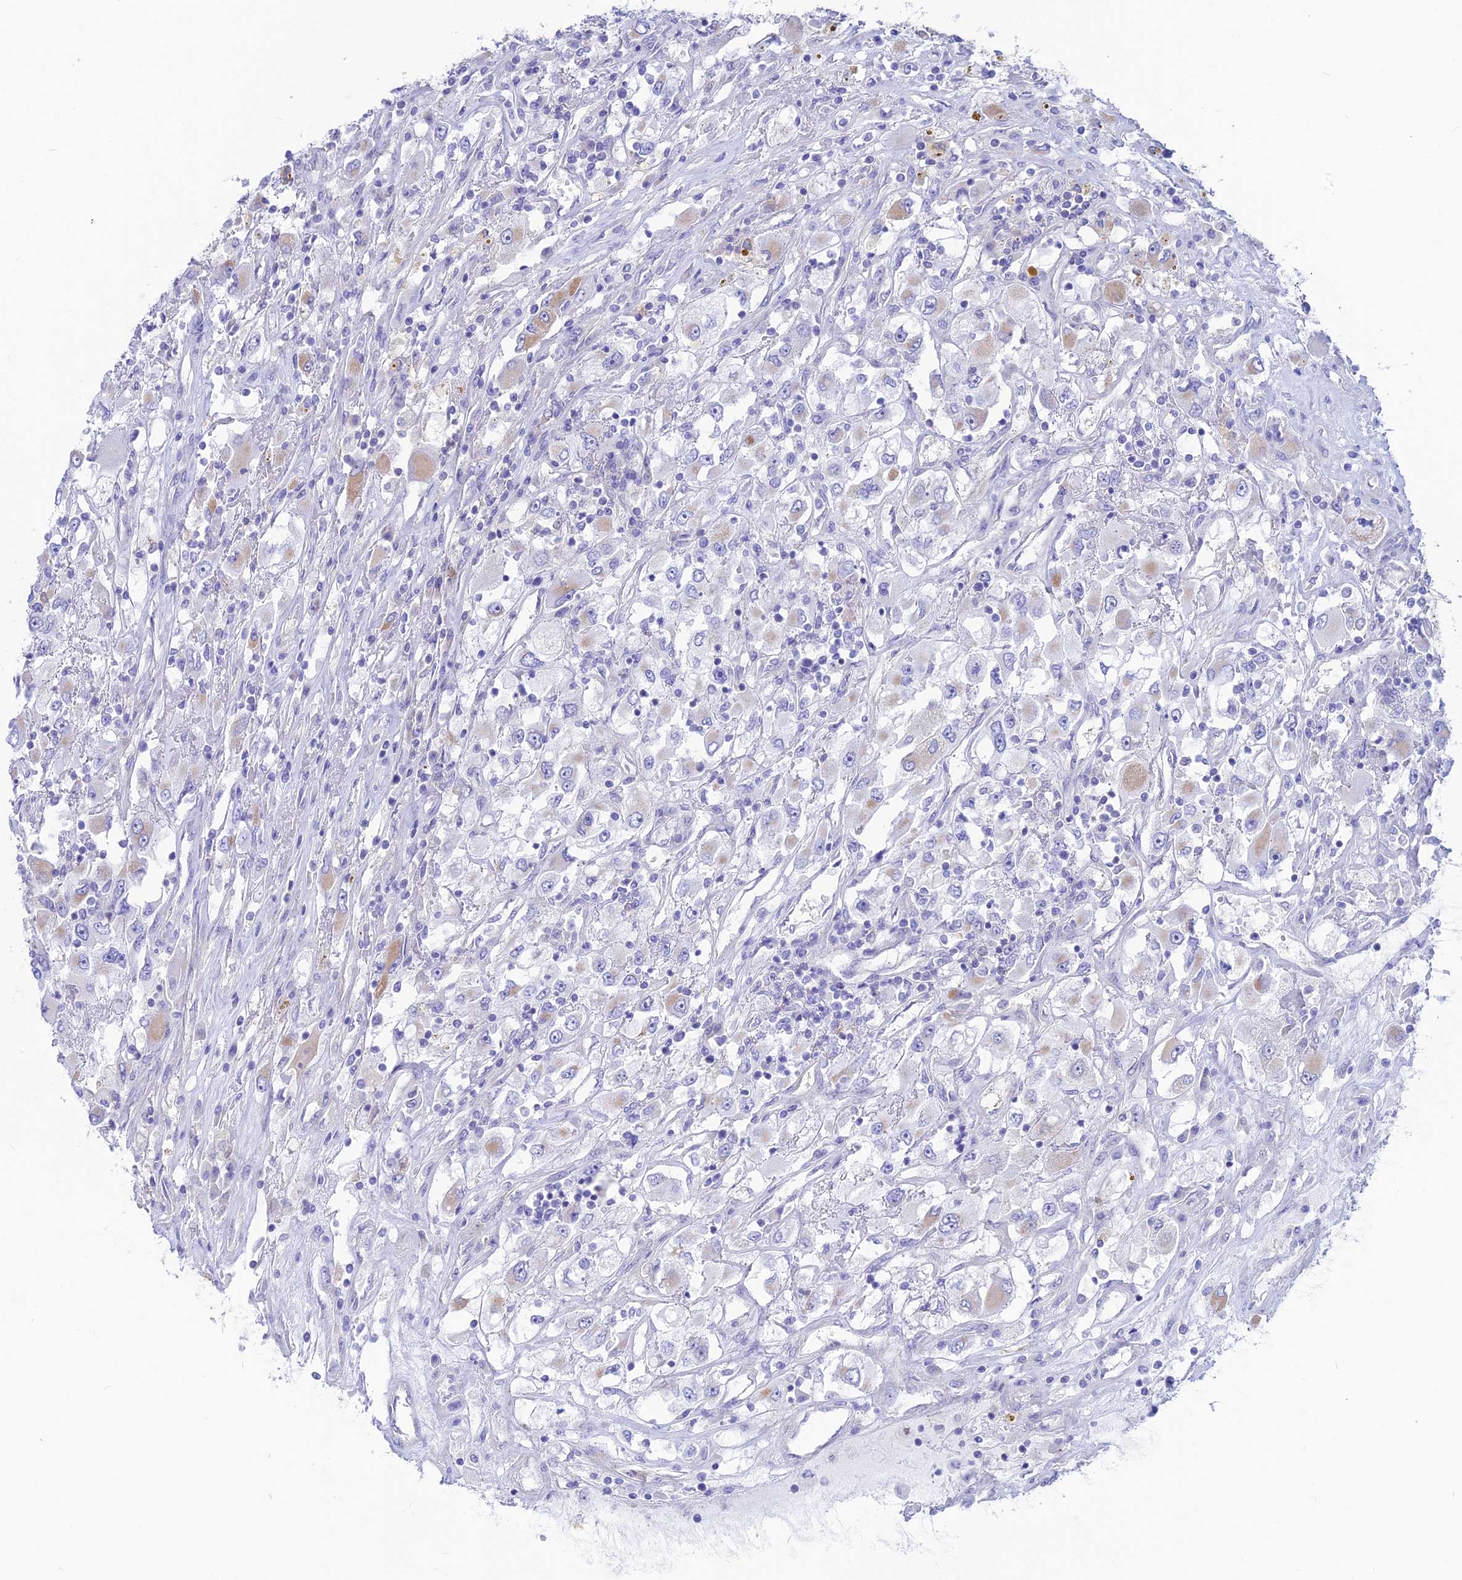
{"staining": {"intensity": "negative", "quantity": "none", "location": "none"}, "tissue": "renal cancer", "cell_type": "Tumor cells", "image_type": "cancer", "snomed": [{"axis": "morphology", "description": "Adenocarcinoma, NOS"}, {"axis": "topography", "description": "Kidney"}], "caption": "The photomicrograph displays no significant positivity in tumor cells of adenocarcinoma (renal). (DAB (3,3'-diaminobenzidine) IHC, high magnification).", "gene": "LZTFL1", "patient": {"sex": "female", "age": 52}}